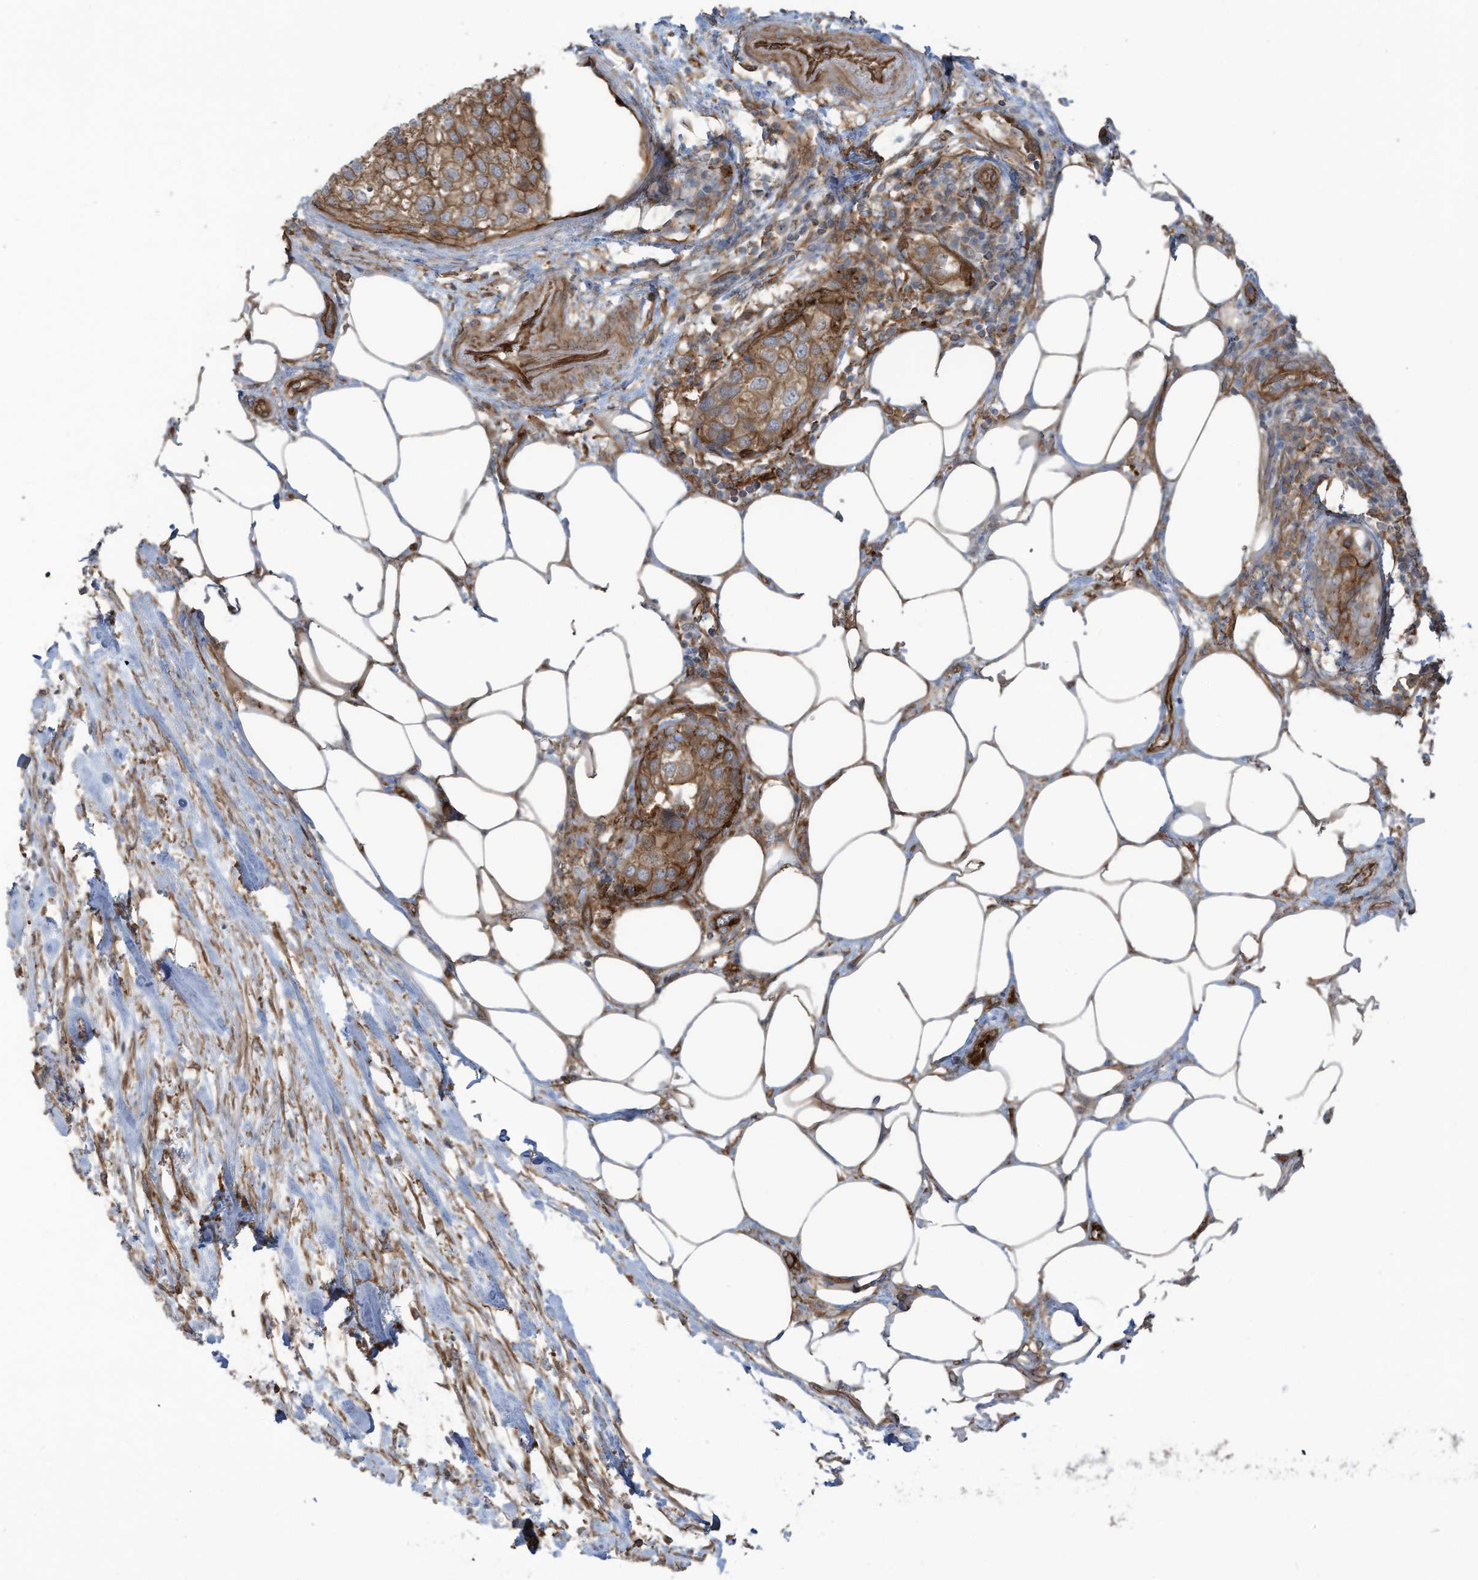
{"staining": {"intensity": "moderate", "quantity": ">75%", "location": "cytoplasmic/membranous"}, "tissue": "urothelial cancer", "cell_type": "Tumor cells", "image_type": "cancer", "snomed": [{"axis": "morphology", "description": "Urothelial carcinoma, High grade"}, {"axis": "topography", "description": "Urinary bladder"}], "caption": "DAB (3,3'-diaminobenzidine) immunohistochemical staining of human high-grade urothelial carcinoma shows moderate cytoplasmic/membranous protein staining in about >75% of tumor cells.", "gene": "SLC9A2", "patient": {"sex": "male", "age": 64}}